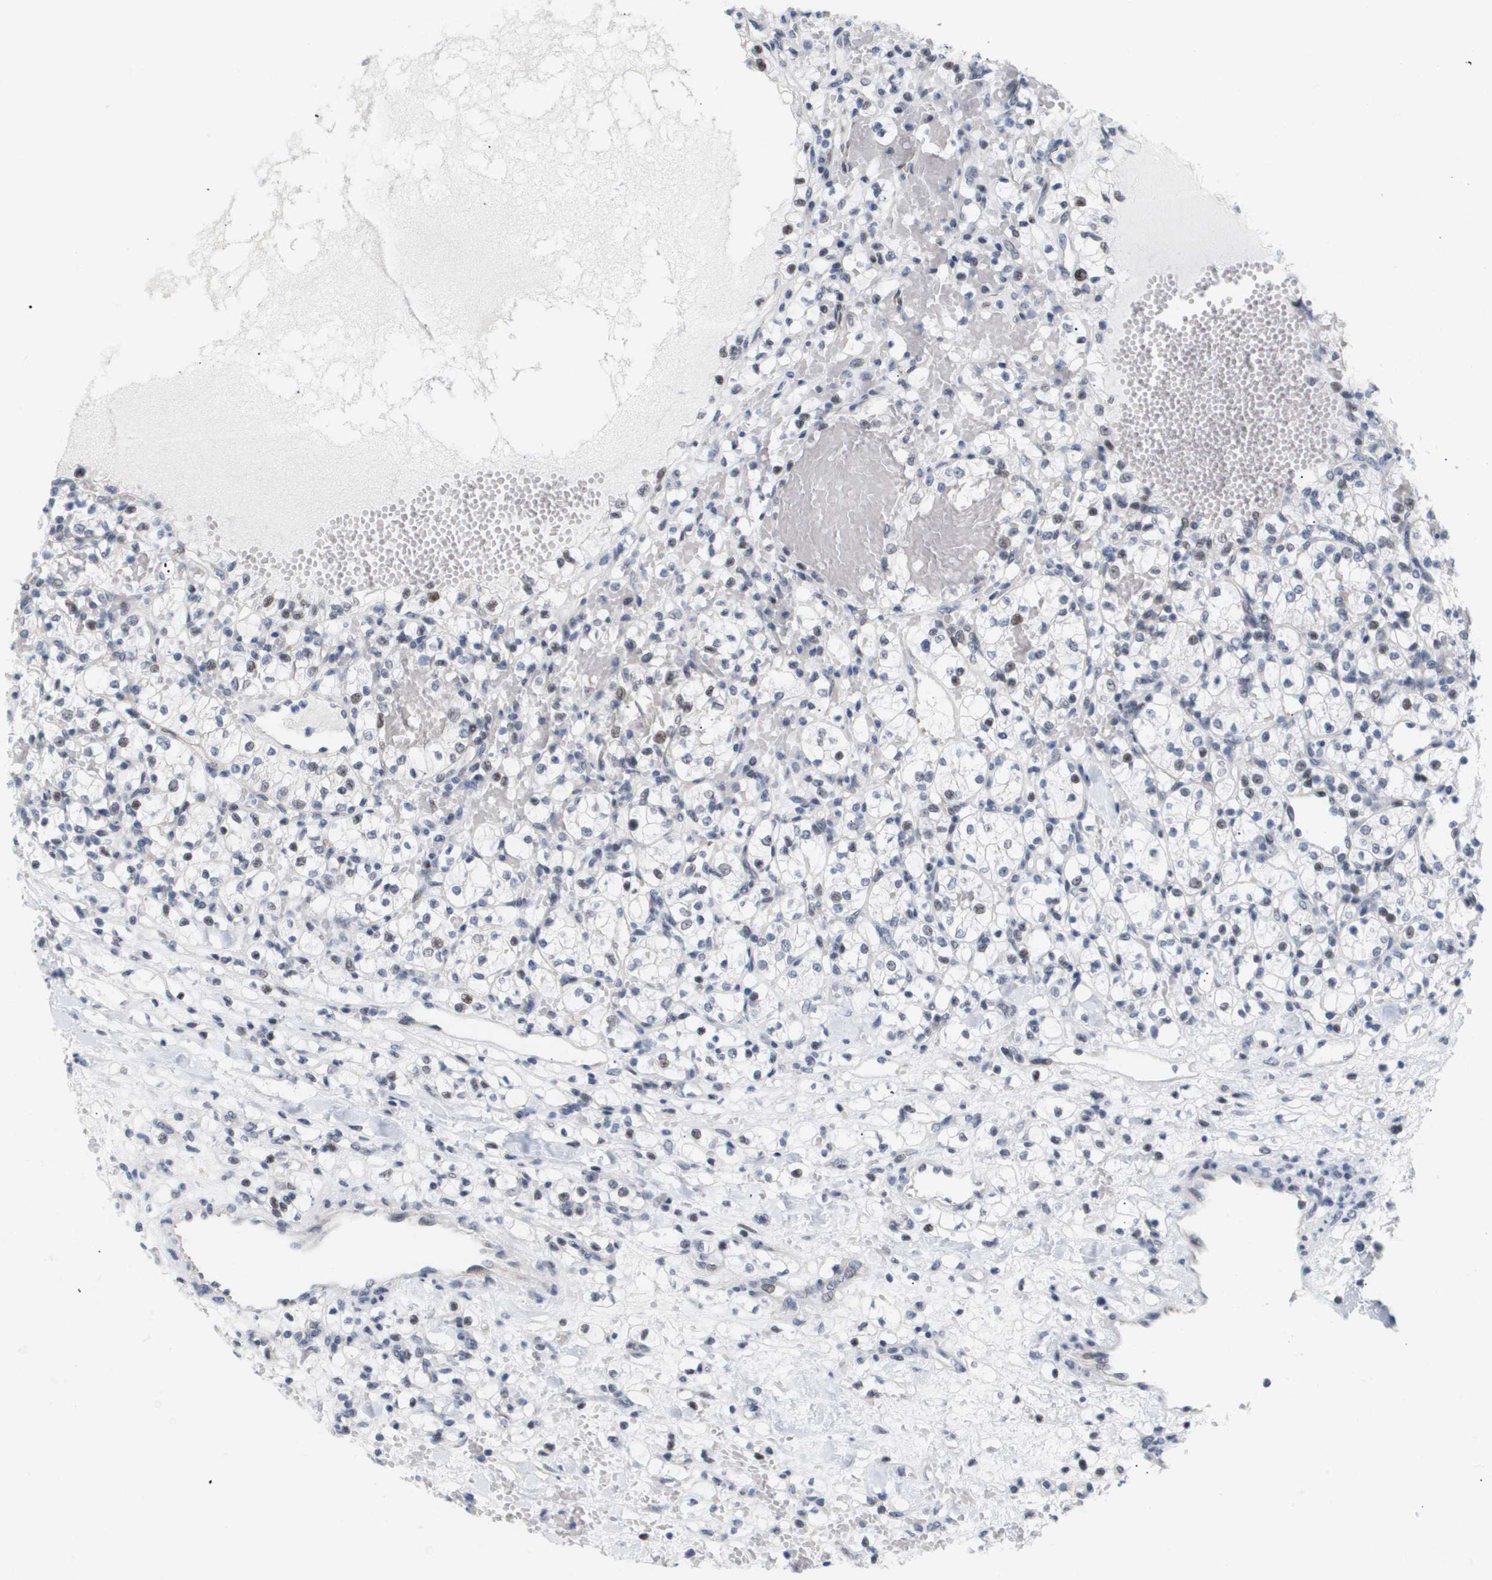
{"staining": {"intensity": "moderate", "quantity": "<25%", "location": "nuclear"}, "tissue": "renal cancer", "cell_type": "Tumor cells", "image_type": "cancer", "snomed": [{"axis": "morphology", "description": "Adenocarcinoma, NOS"}, {"axis": "topography", "description": "Kidney"}], "caption": "DAB (3,3'-diaminobenzidine) immunohistochemical staining of human renal adenocarcinoma shows moderate nuclear protein positivity in about <25% of tumor cells. (Stains: DAB in brown, nuclei in blue, Microscopy: brightfield microscopy at high magnification).", "gene": "PPARD", "patient": {"sex": "female", "age": 60}}